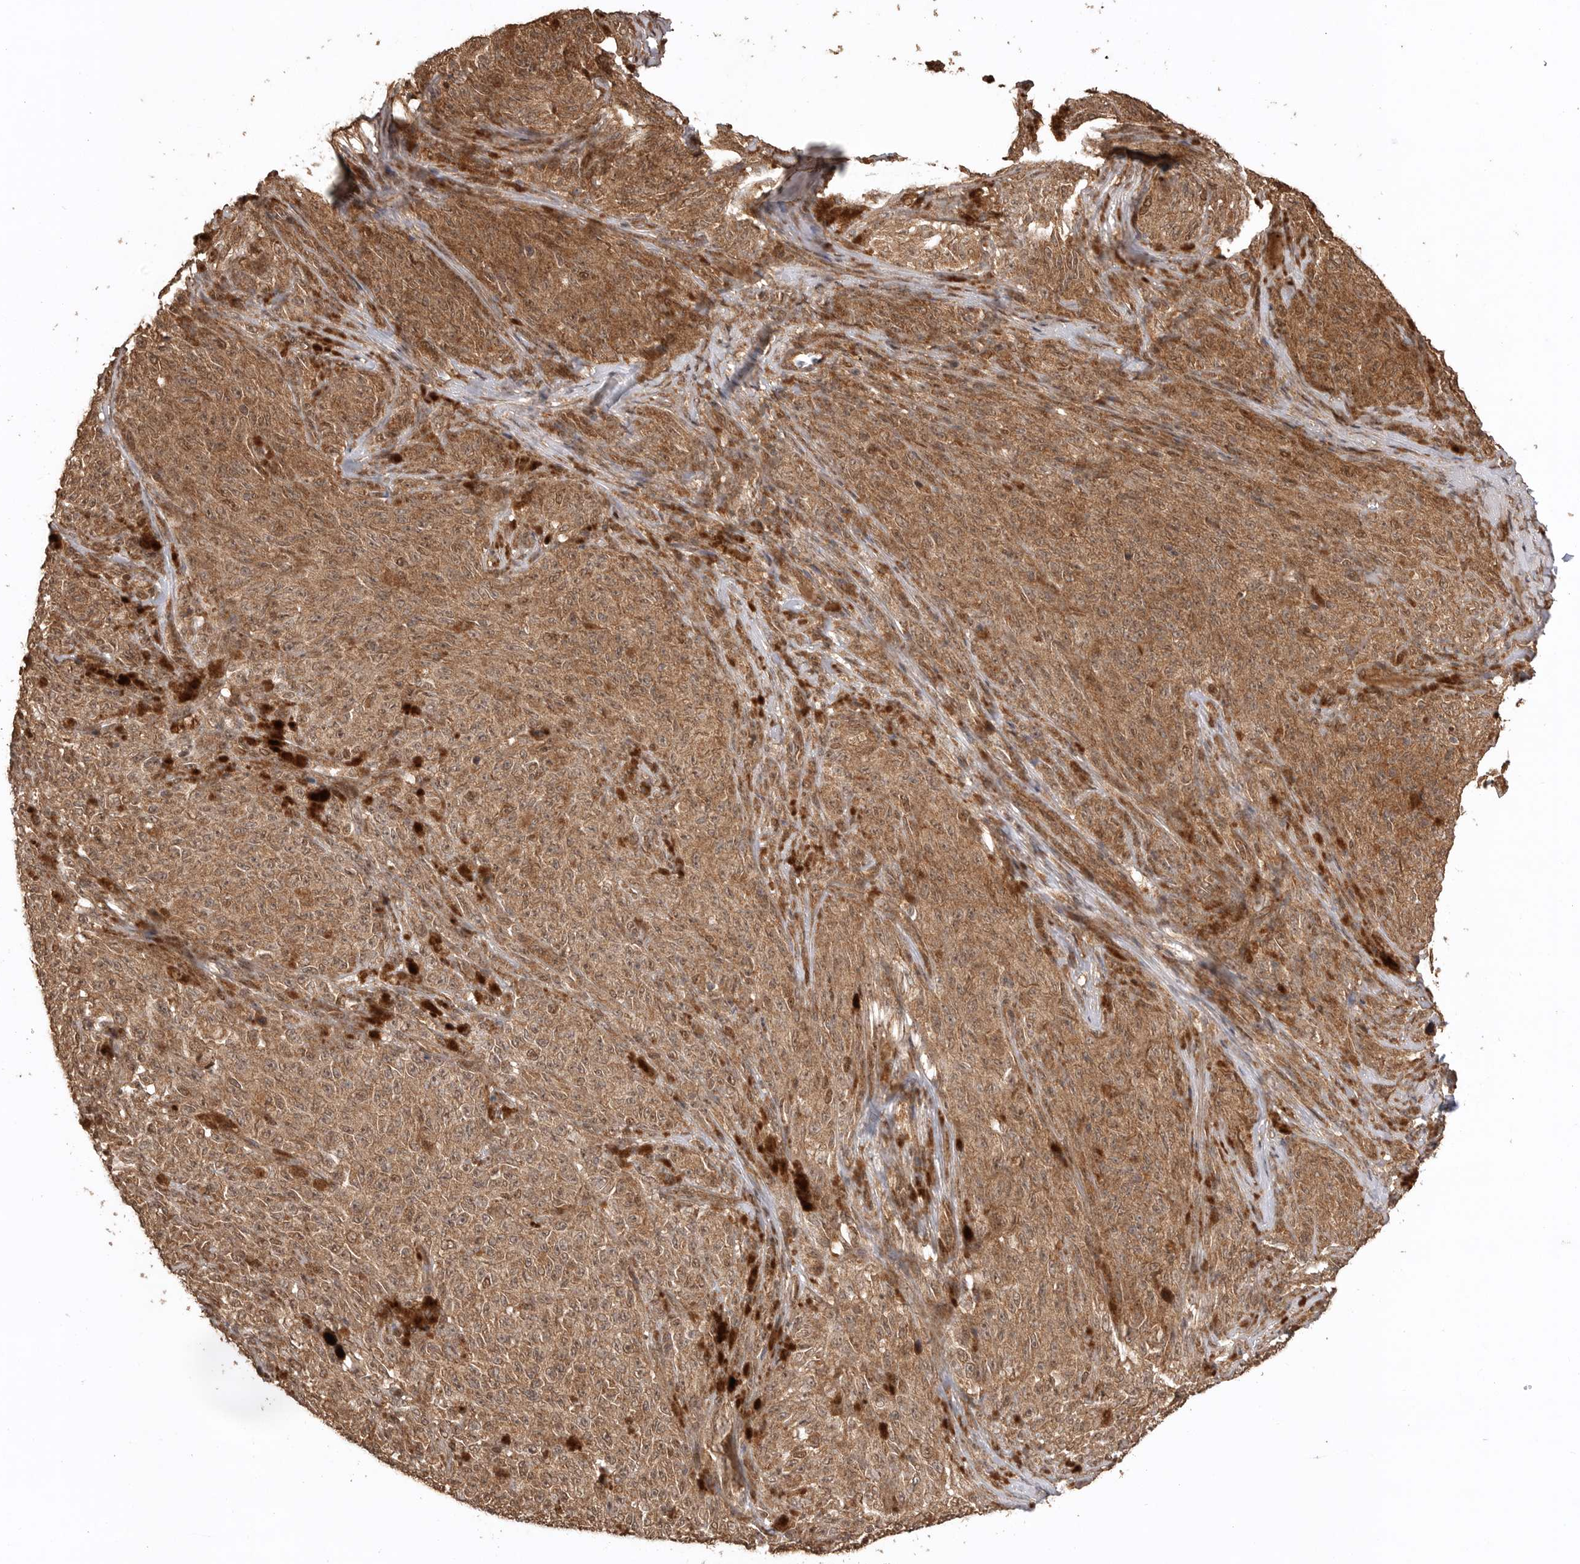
{"staining": {"intensity": "moderate", "quantity": ">75%", "location": "cytoplasmic/membranous"}, "tissue": "melanoma", "cell_type": "Tumor cells", "image_type": "cancer", "snomed": [{"axis": "morphology", "description": "Malignant melanoma, NOS"}, {"axis": "topography", "description": "Skin"}], "caption": "Moderate cytoplasmic/membranous staining for a protein is identified in about >75% of tumor cells of melanoma using immunohistochemistry.", "gene": "BOC", "patient": {"sex": "female", "age": 82}}